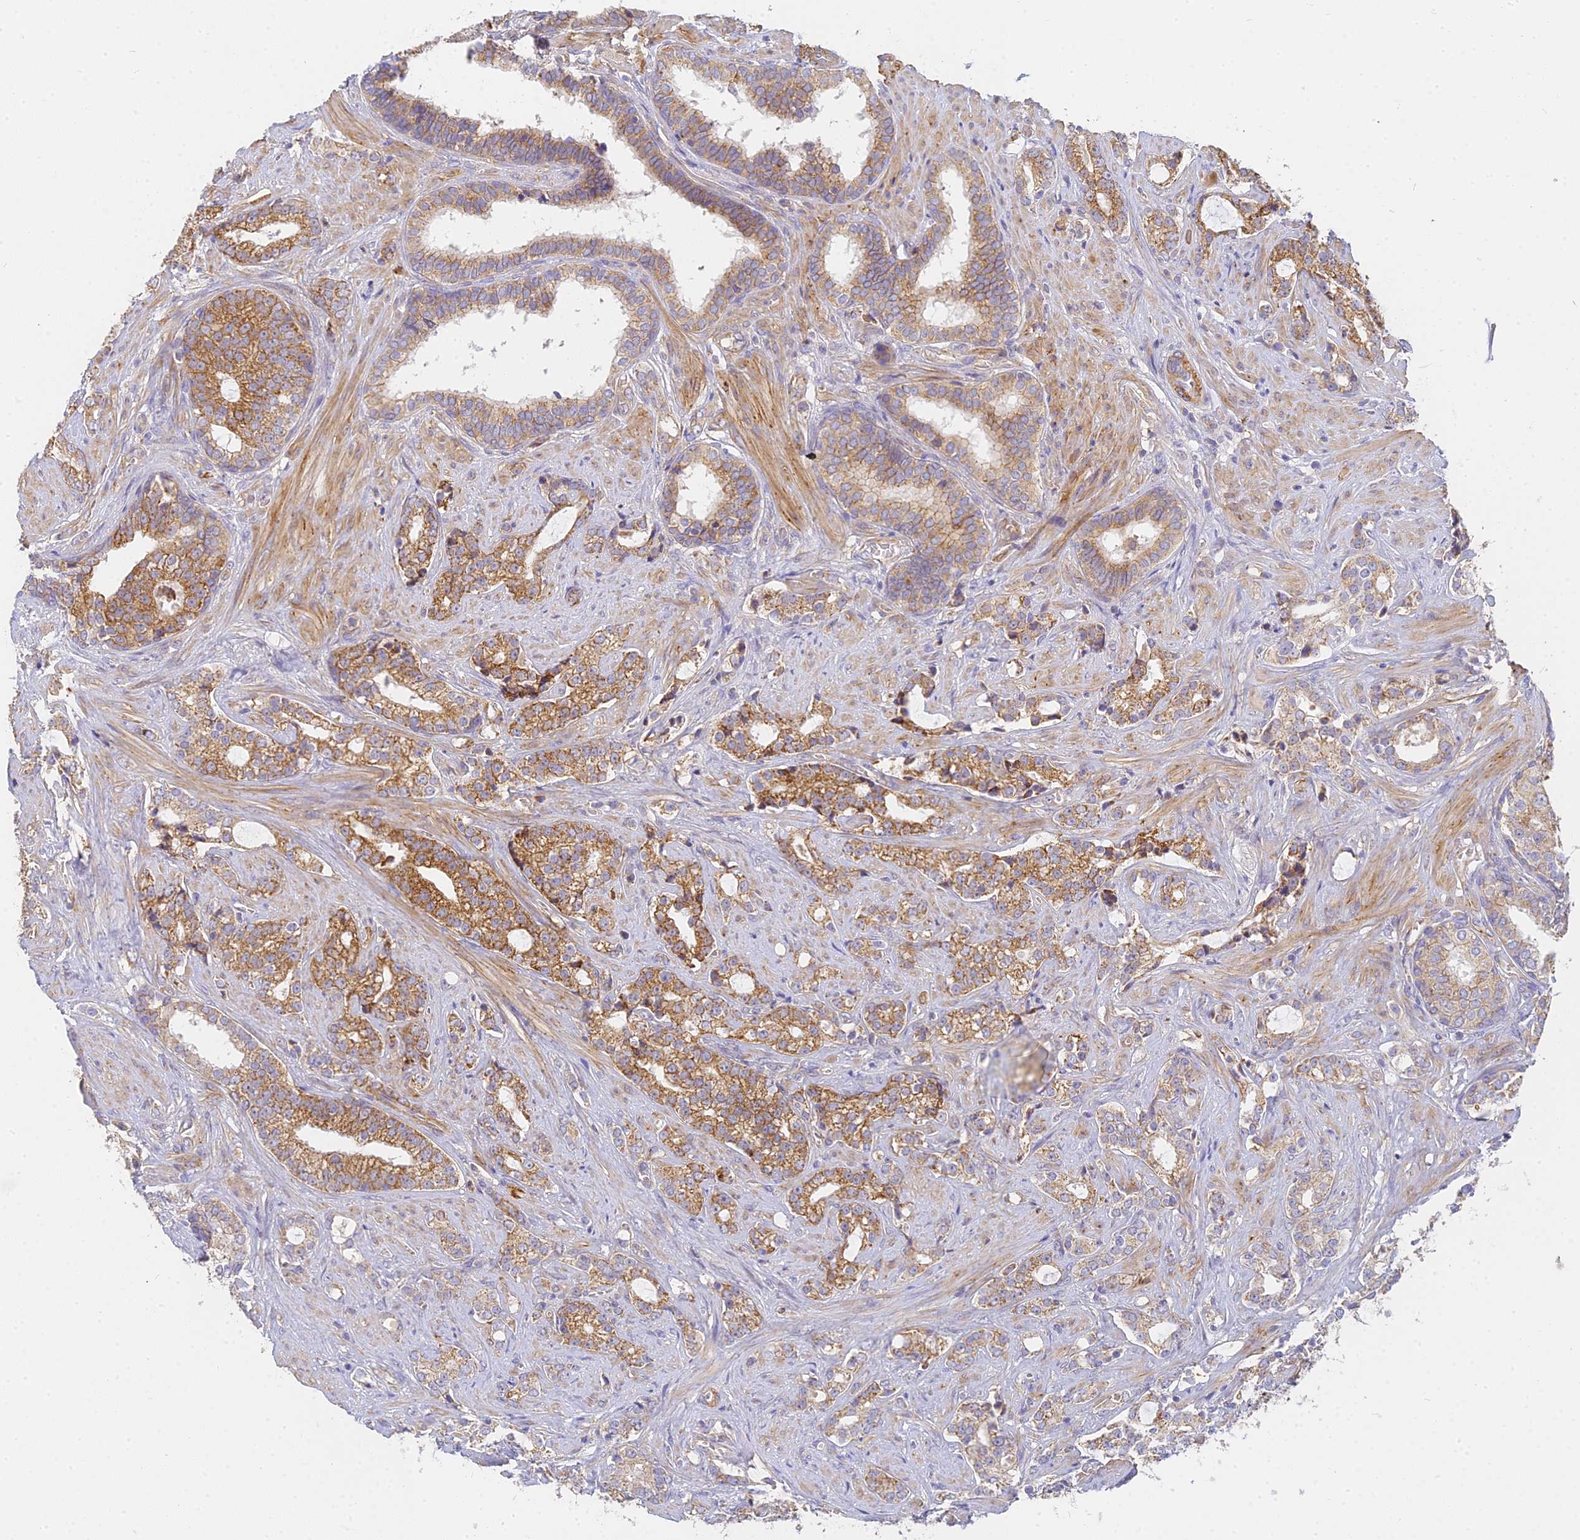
{"staining": {"intensity": "moderate", "quantity": ">75%", "location": "cytoplasmic/membranous"}, "tissue": "prostate cancer", "cell_type": "Tumor cells", "image_type": "cancer", "snomed": [{"axis": "morphology", "description": "Adenocarcinoma, High grade"}, {"axis": "topography", "description": "Prostate and seminal vesicle, NOS"}], "caption": "Immunohistochemistry staining of prostate adenocarcinoma (high-grade), which reveals medium levels of moderate cytoplasmic/membranous expression in approximately >75% of tumor cells indicating moderate cytoplasmic/membranous protein expression. The staining was performed using DAB (3,3'-diaminobenzidine) (brown) for protein detection and nuclei were counterstained in hematoxylin (blue).", "gene": "MRPL15", "patient": {"sex": "male", "age": 67}}